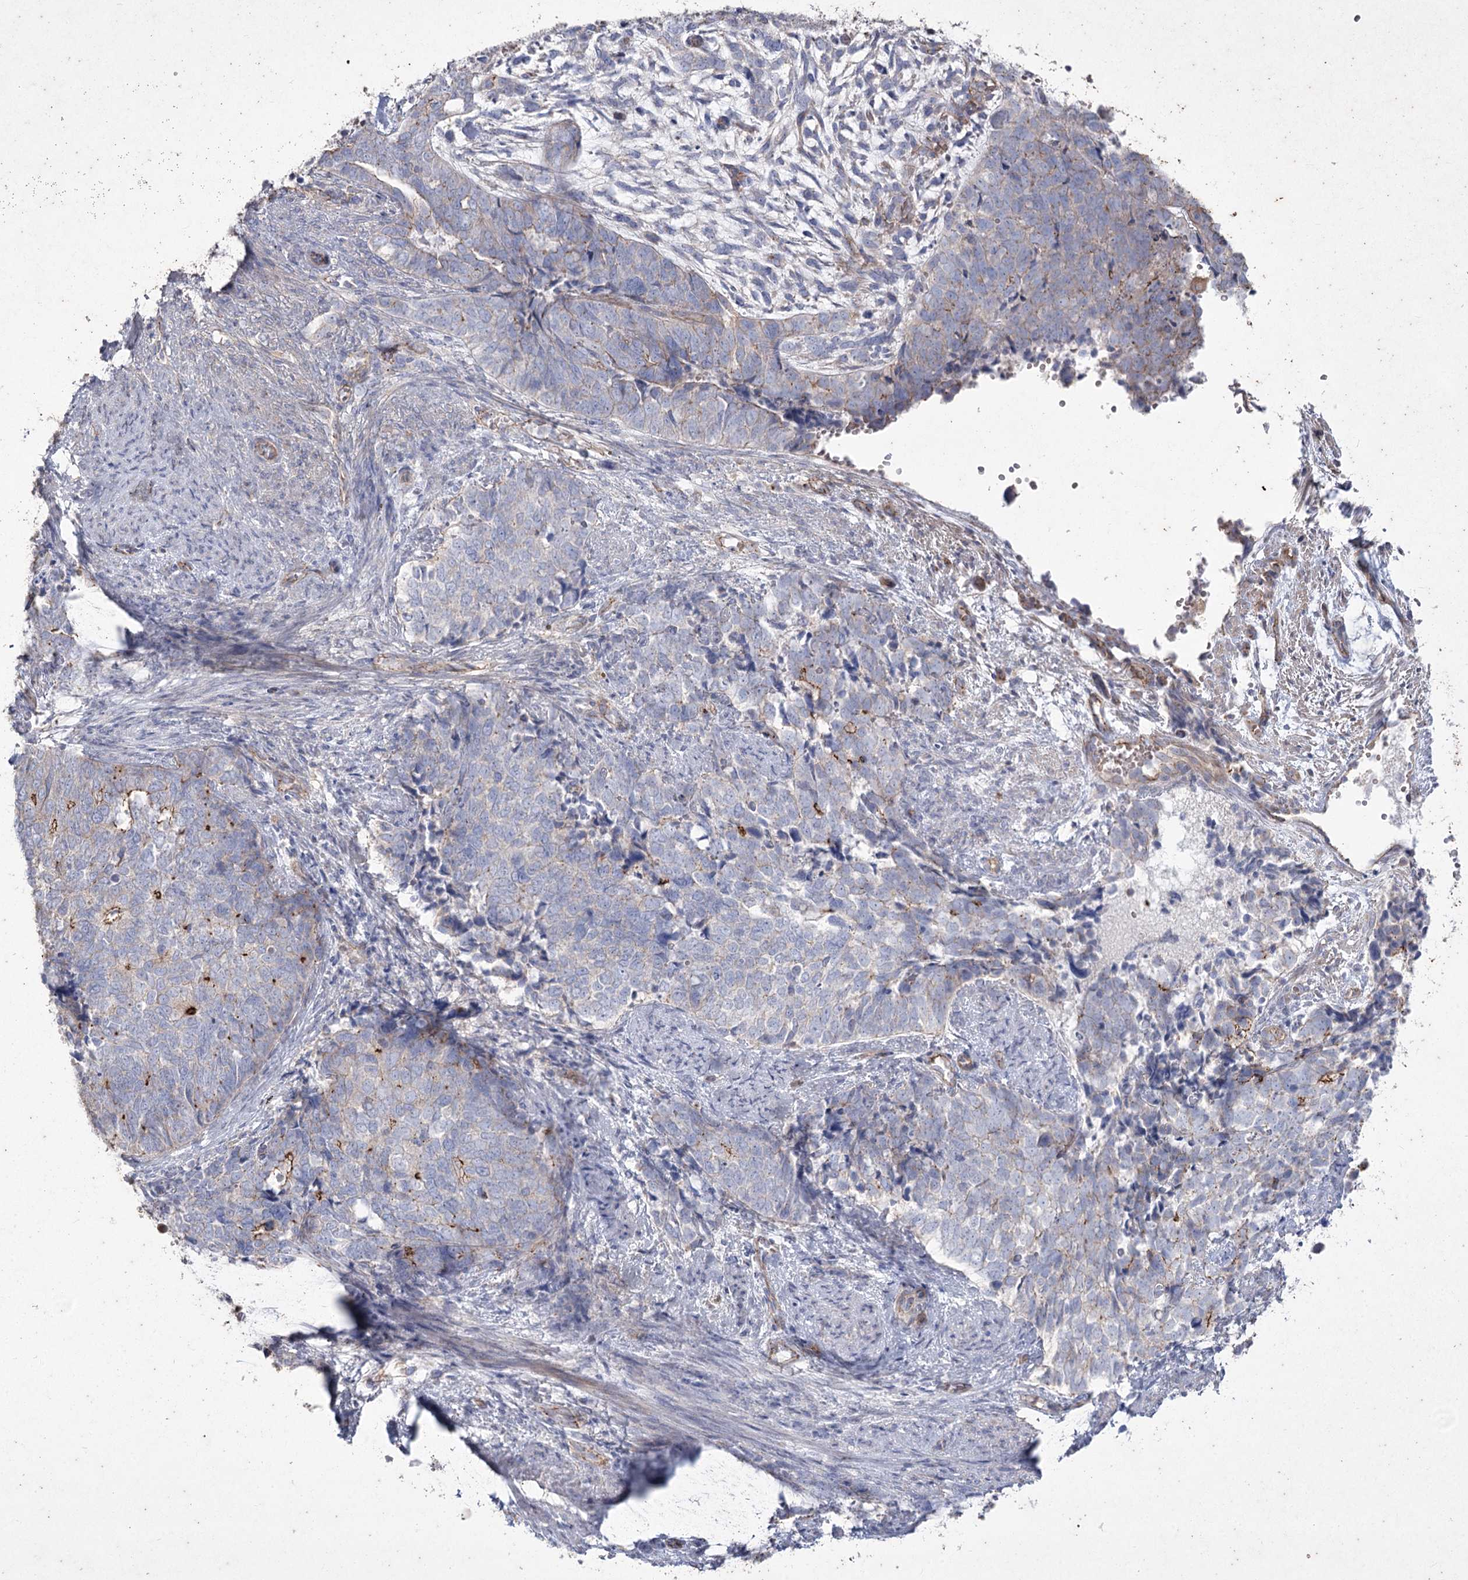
{"staining": {"intensity": "weak", "quantity": "<25%", "location": "cytoplasmic/membranous"}, "tissue": "cervical cancer", "cell_type": "Tumor cells", "image_type": "cancer", "snomed": [{"axis": "morphology", "description": "Squamous cell carcinoma, NOS"}, {"axis": "topography", "description": "Cervix"}], "caption": "Tumor cells are negative for brown protein staining in cervical cancer.", "gene": "LDLRAD3", "patient": {"sex": "female", "age": 63}}